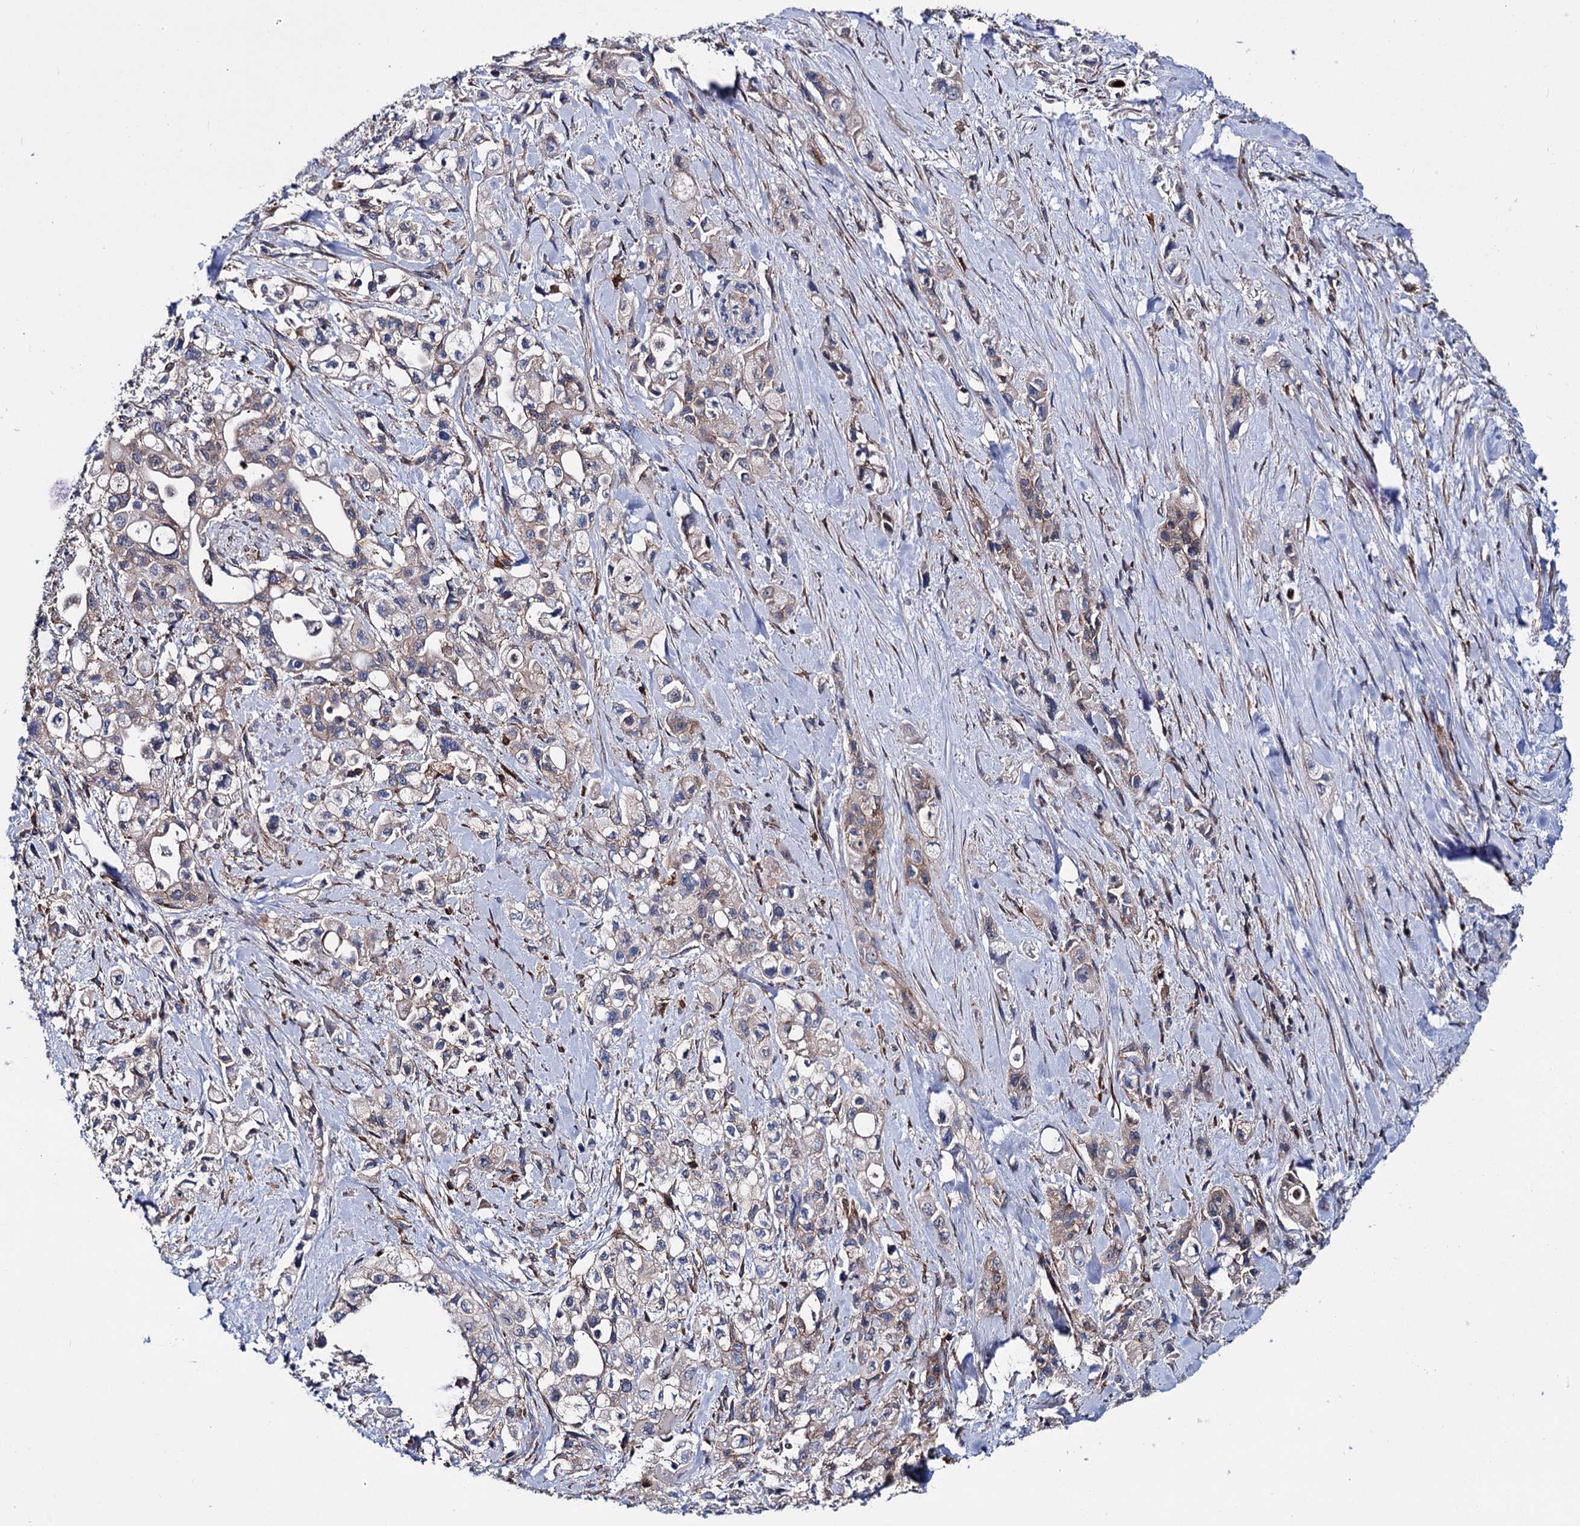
{"staining": {"intensity": "weak", "quantity": "<25%", "location": "cytoplasmic/membranous"}, "tissue": "pancreatic cancer", "cell_type": "Tumor cells", "image_type": "cancer", "snomed": [{"axis": "morphology", "description": "Adenocarcinoma, NOS"}, {"axis": "topography", "description": "Pancreas"}], "caption": "Tumor cells show no significant protein positivity in pancreatic adenocarcinoma.", "gene": "DEF6", "patient": {"sex": "female", "age": 66}}